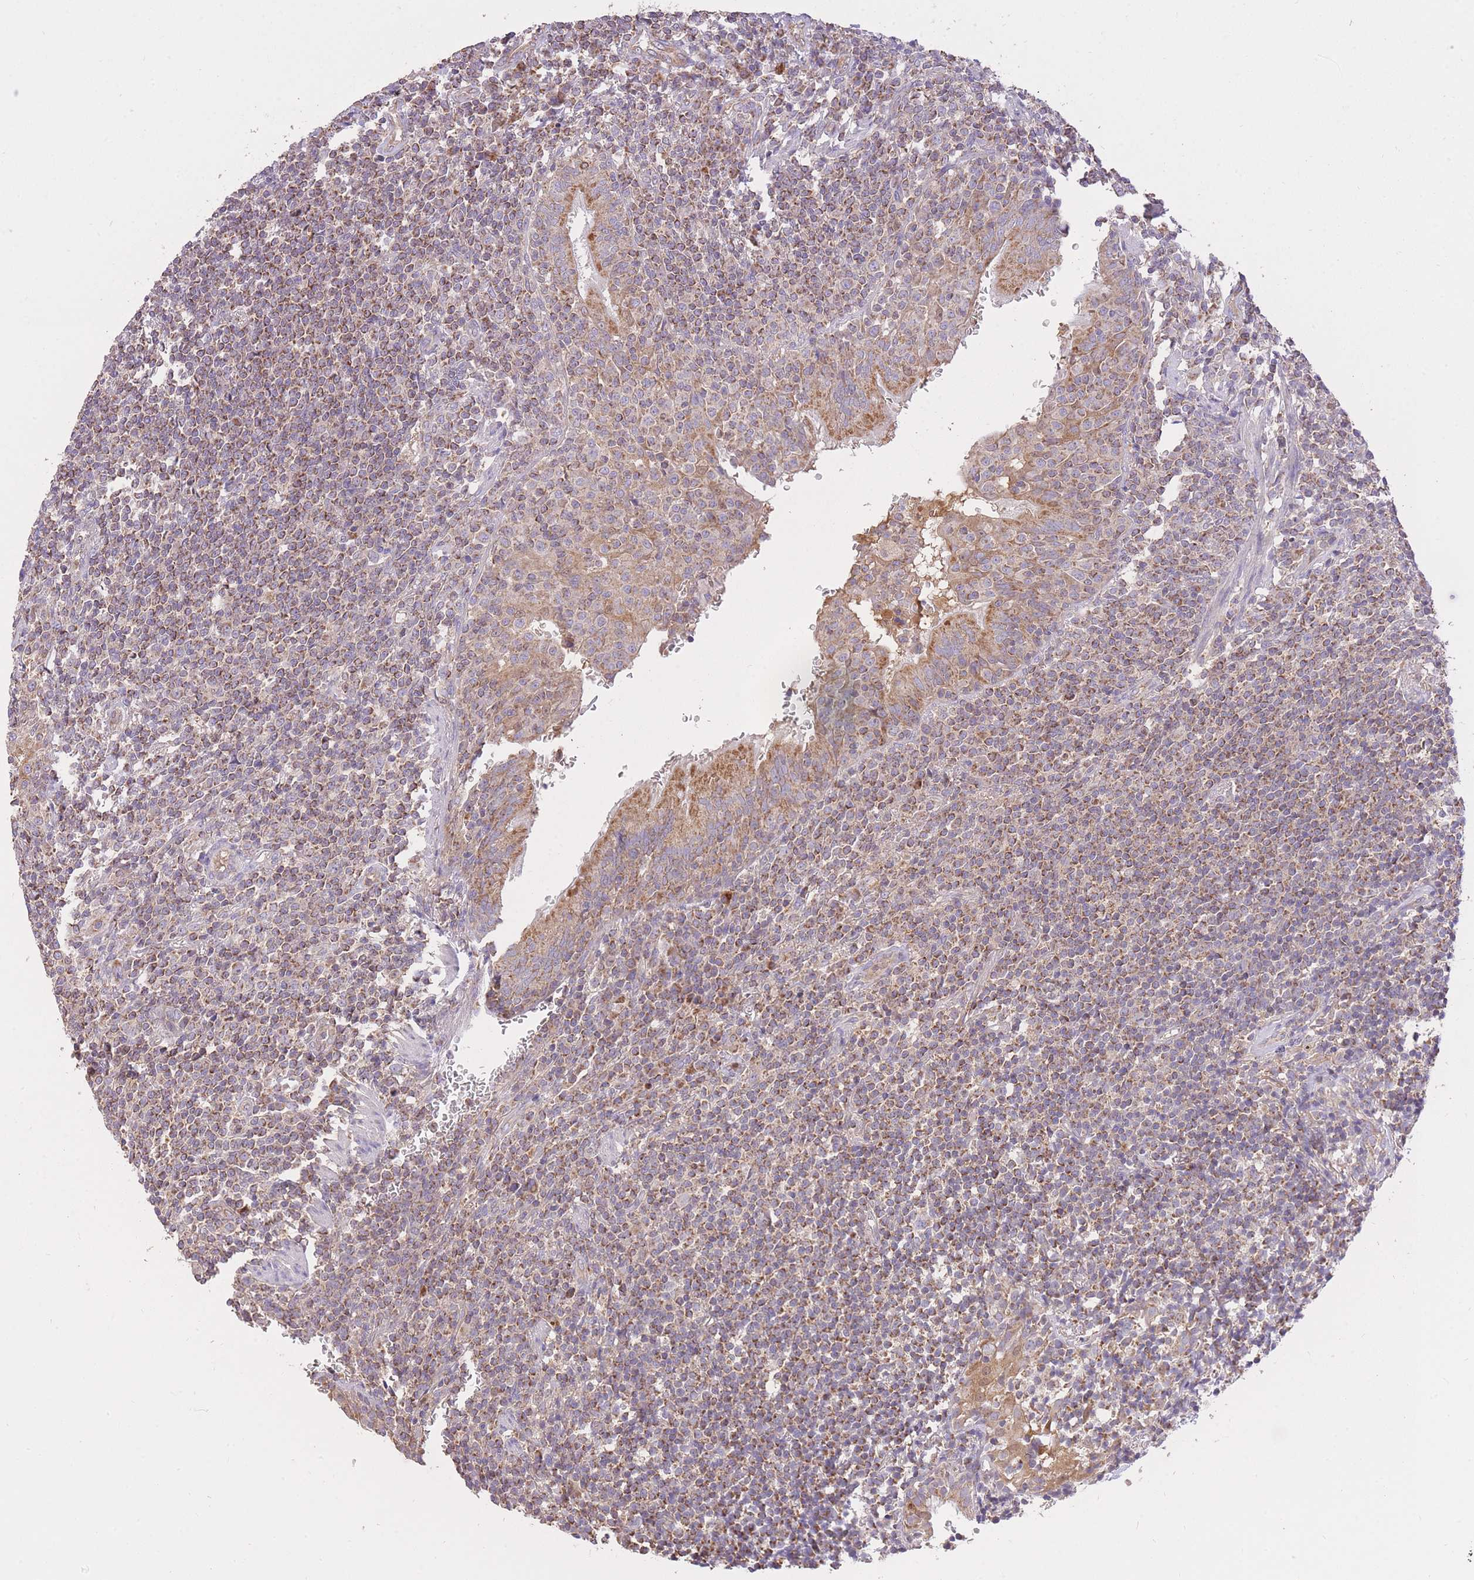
{"staining": {"intensity": "moderate", "quantity": ">75%", "location": "cytoplasmic/membranous"}, "tissue": "lymphoma", "cell_type": "Tumor cells", "image_type": "cancer", "snomed": [{"axis": "morphology", "description": "Malignant lymphoma, non-Hodgkin's type, Low grade"}, {"axis": "topography", "description": "Lung"}], "caption": "Malignant lymphoma, non-Hodgkin's type (low-grade) tissue demonstrates moderate cytoplasmic/membranous expression in approximately >75% of tumor cells, visualized by immunohistochemistry.", "gene": "PREP", "patient": {"sex": "female", "age": 71}}